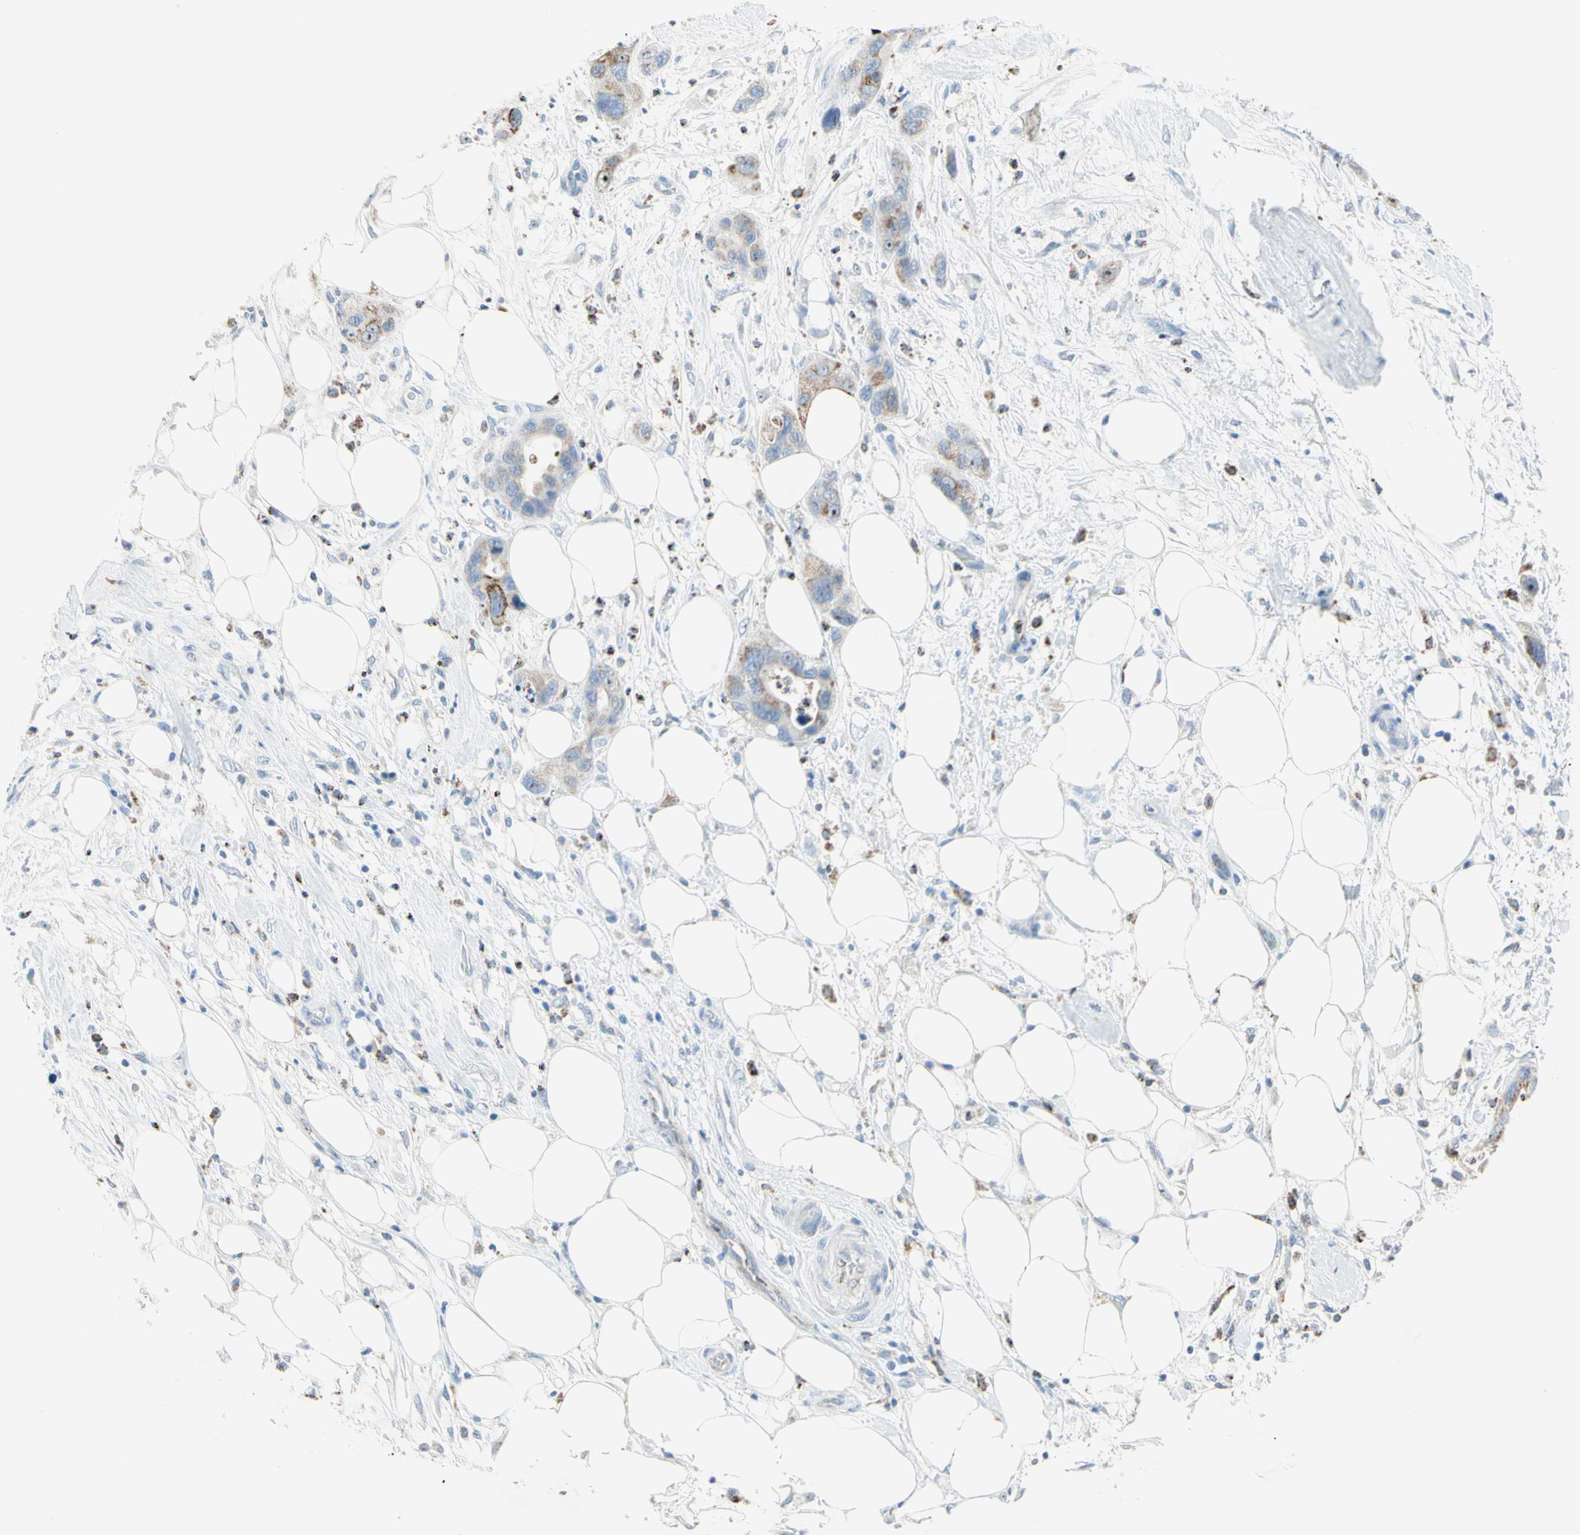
{"staining": {"intensity": "moderate", "quantity": "25%-75%", "location": "cytoplasmic/membranous"}, "tissue": "pancreatic cancer", "cell_type": "Tumor cells", "image_type": "cancer", "snomed": [{"axis": "morphology", "description": "Adenocarcinoma, NOS"}, {"axis": "topography", "description": "Pancreas"}], "caption": "Protein expression by immunohistochemistry (IHC) displays moderate cytoplasmic/membranous expression in approximately 25%-75% of tumor cells in pancreatic adenocarcinoma.", "gene": "CYSLTR1", "patient": {"sex": "female", "age": 71}}